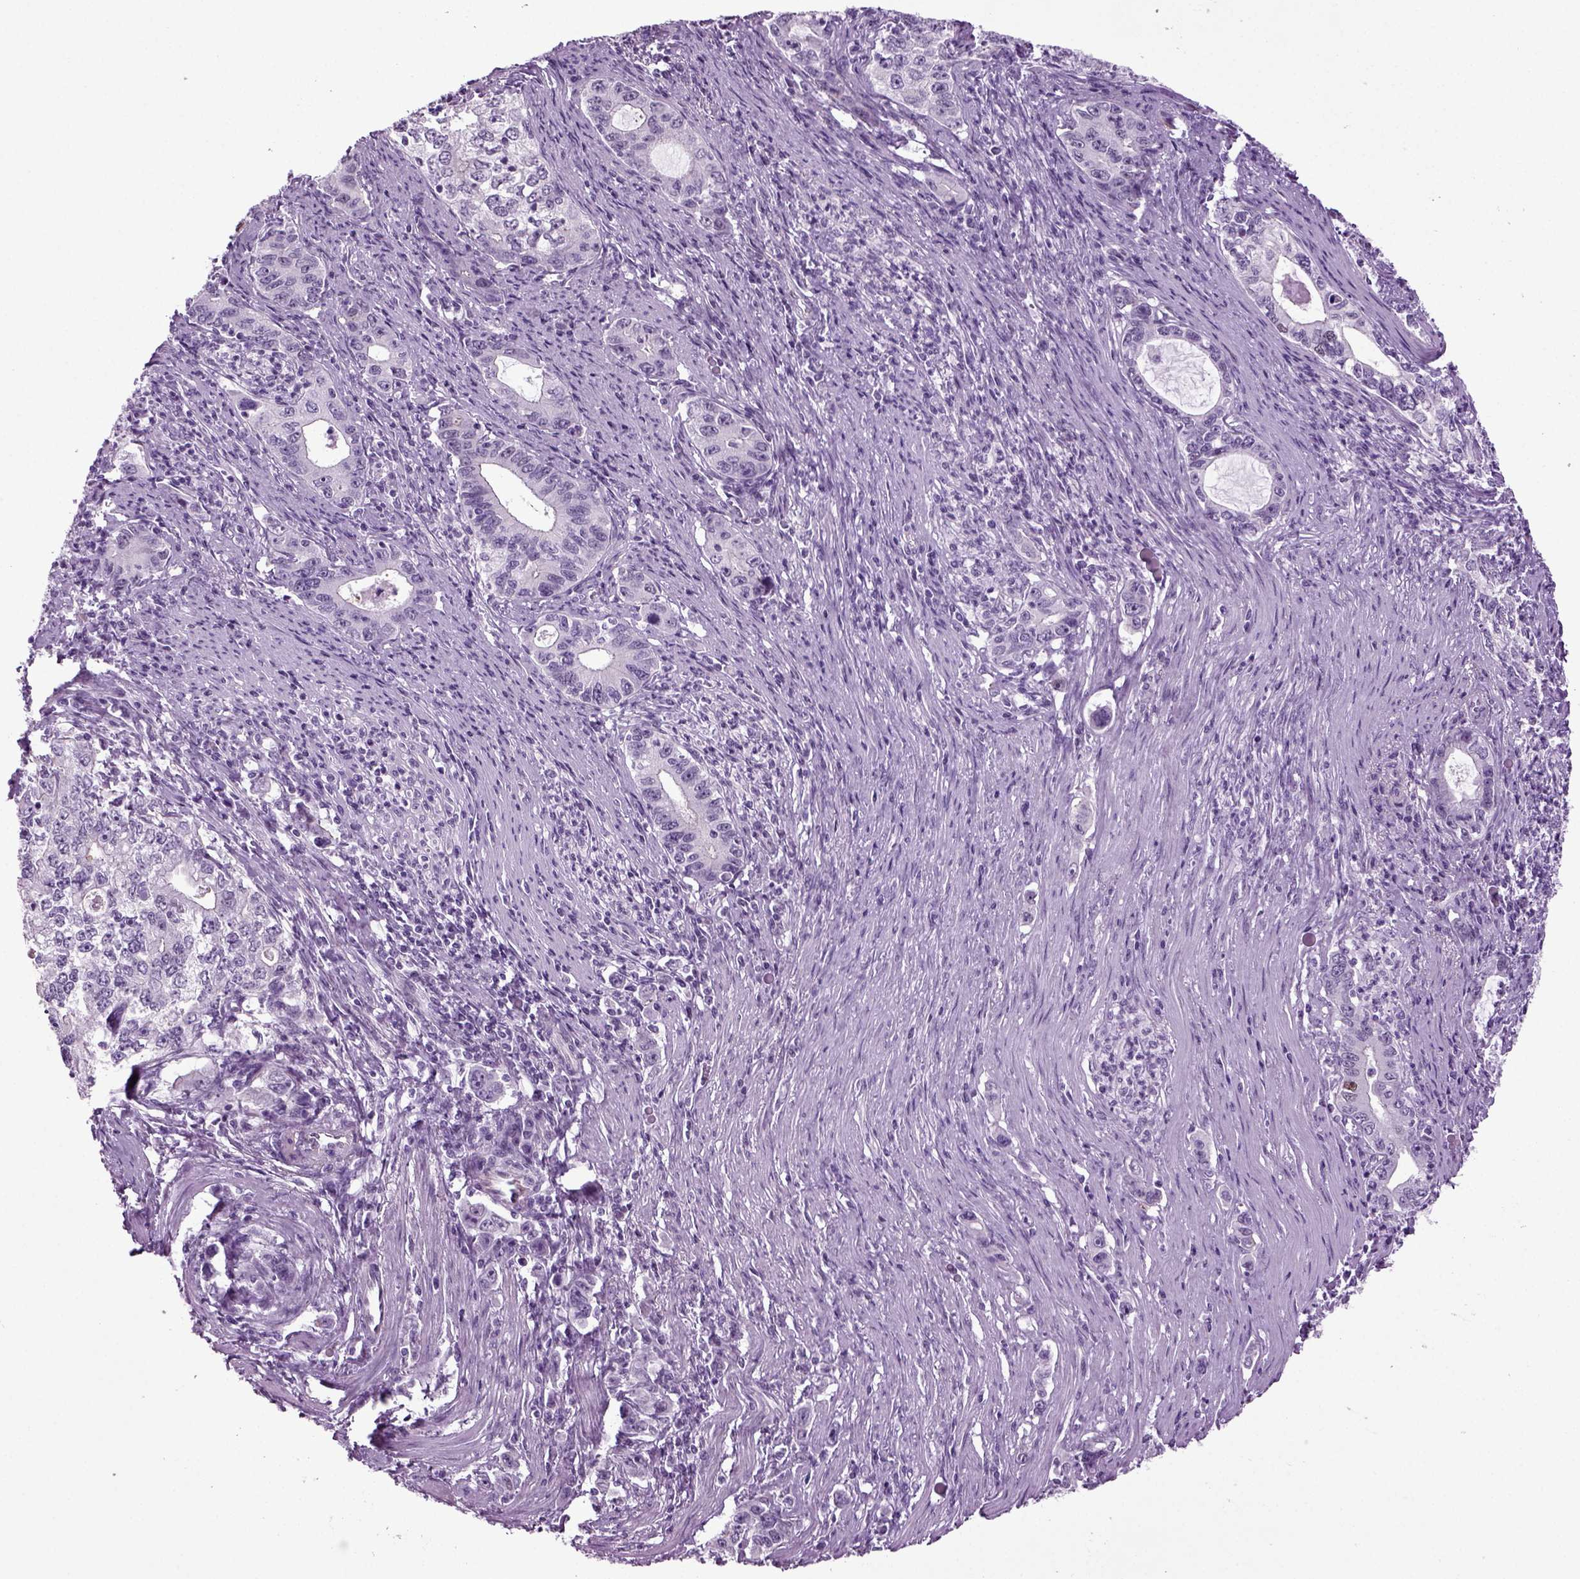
{"staining": {"intensity": "negative", "quantity": "none", "location": "none"}, "tissue": "stomach cancer", "cell_type": "Tumor cells", "image_type": "cancer", "snomed": [{"axis": "morphology", "description": "Adenocarcinoma, NOS"}, {"axis": "topography", "description": "Stomach, lower"}], "caption": "High power microscopy micrograph of an immunohistochemistry (IHC) image of adenocarcinoma (stomach), revealing no significant staining in tumor cells.", "gene": "RFX3", "patient": {"sex": "female", "age": 72}}